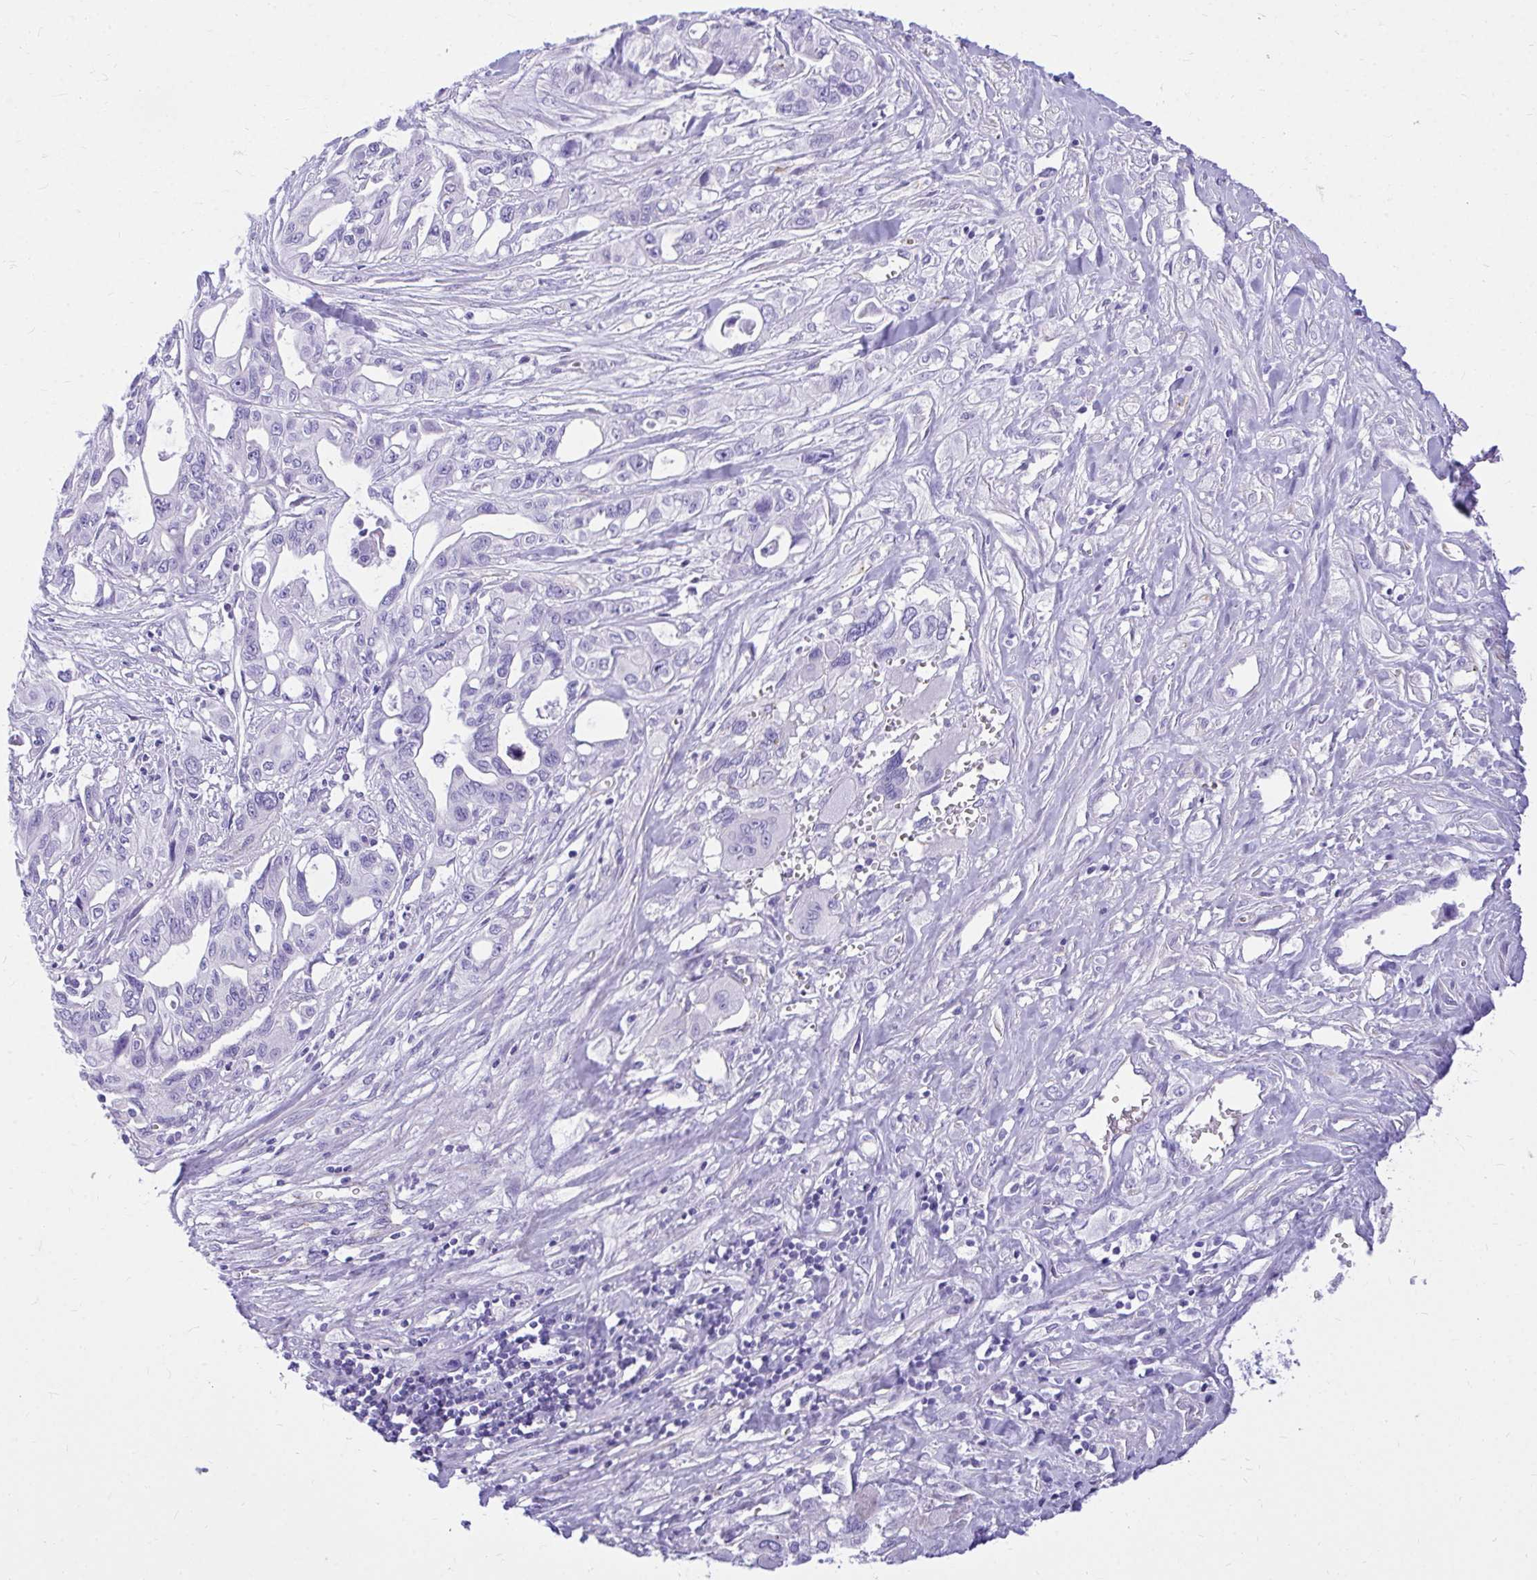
{"staining": {"intensity": "negative", "quantity": "none", "location": "none"}, "tissue": "pancreatic cancer", "cell_type": "Tumor cells", "image_type": "cancer", "snomed": [{"axis": "morphology", "description": "Adenocarcinoma, NOS"}, {"axis": "topography", "description": "Pancreas"}], "caption": "There is no significant expression in tumor cells of pancreatic adenocarcinoma.", "gene": "PELI3", "patient": {"sex": "female", "age": 47}}